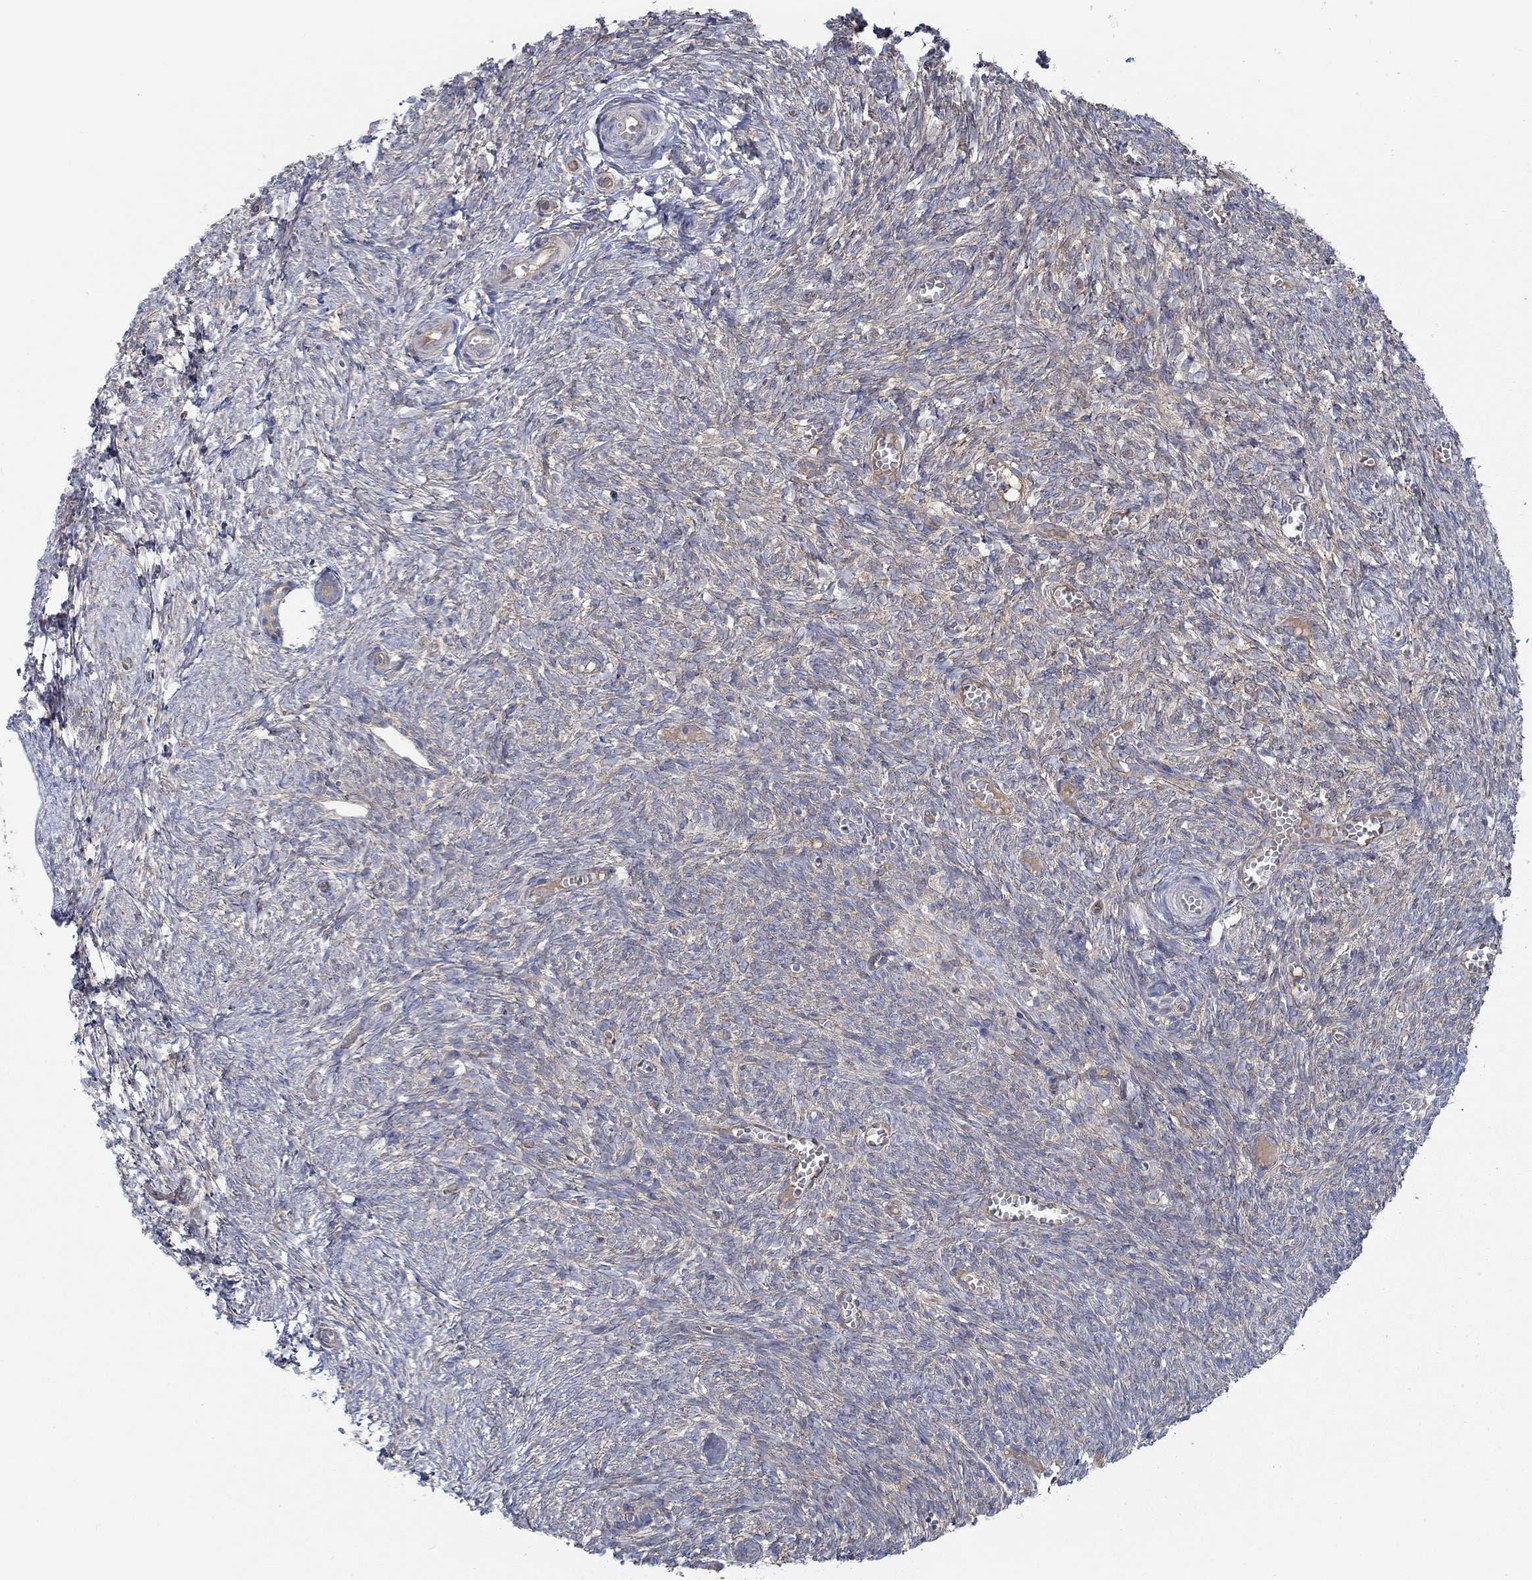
{"staining": {"intensity": "negative", "quantity": "none", "location": "none"}, "tissue": "ovary", "cell_type": "Ovarian stroma cells", "image_type": "normal", "snomed": [{"axis": "morphology", "description": "Normal tissue, NOS"}, {"axis": "topography", "description": "Ovary"}], "caption": "Protein analysis of normal ovary demonstrates no significant positivity in ovarian stroma cells.", "gene": "SPAG9", "patient": {"sex": "female", "age": 43}}